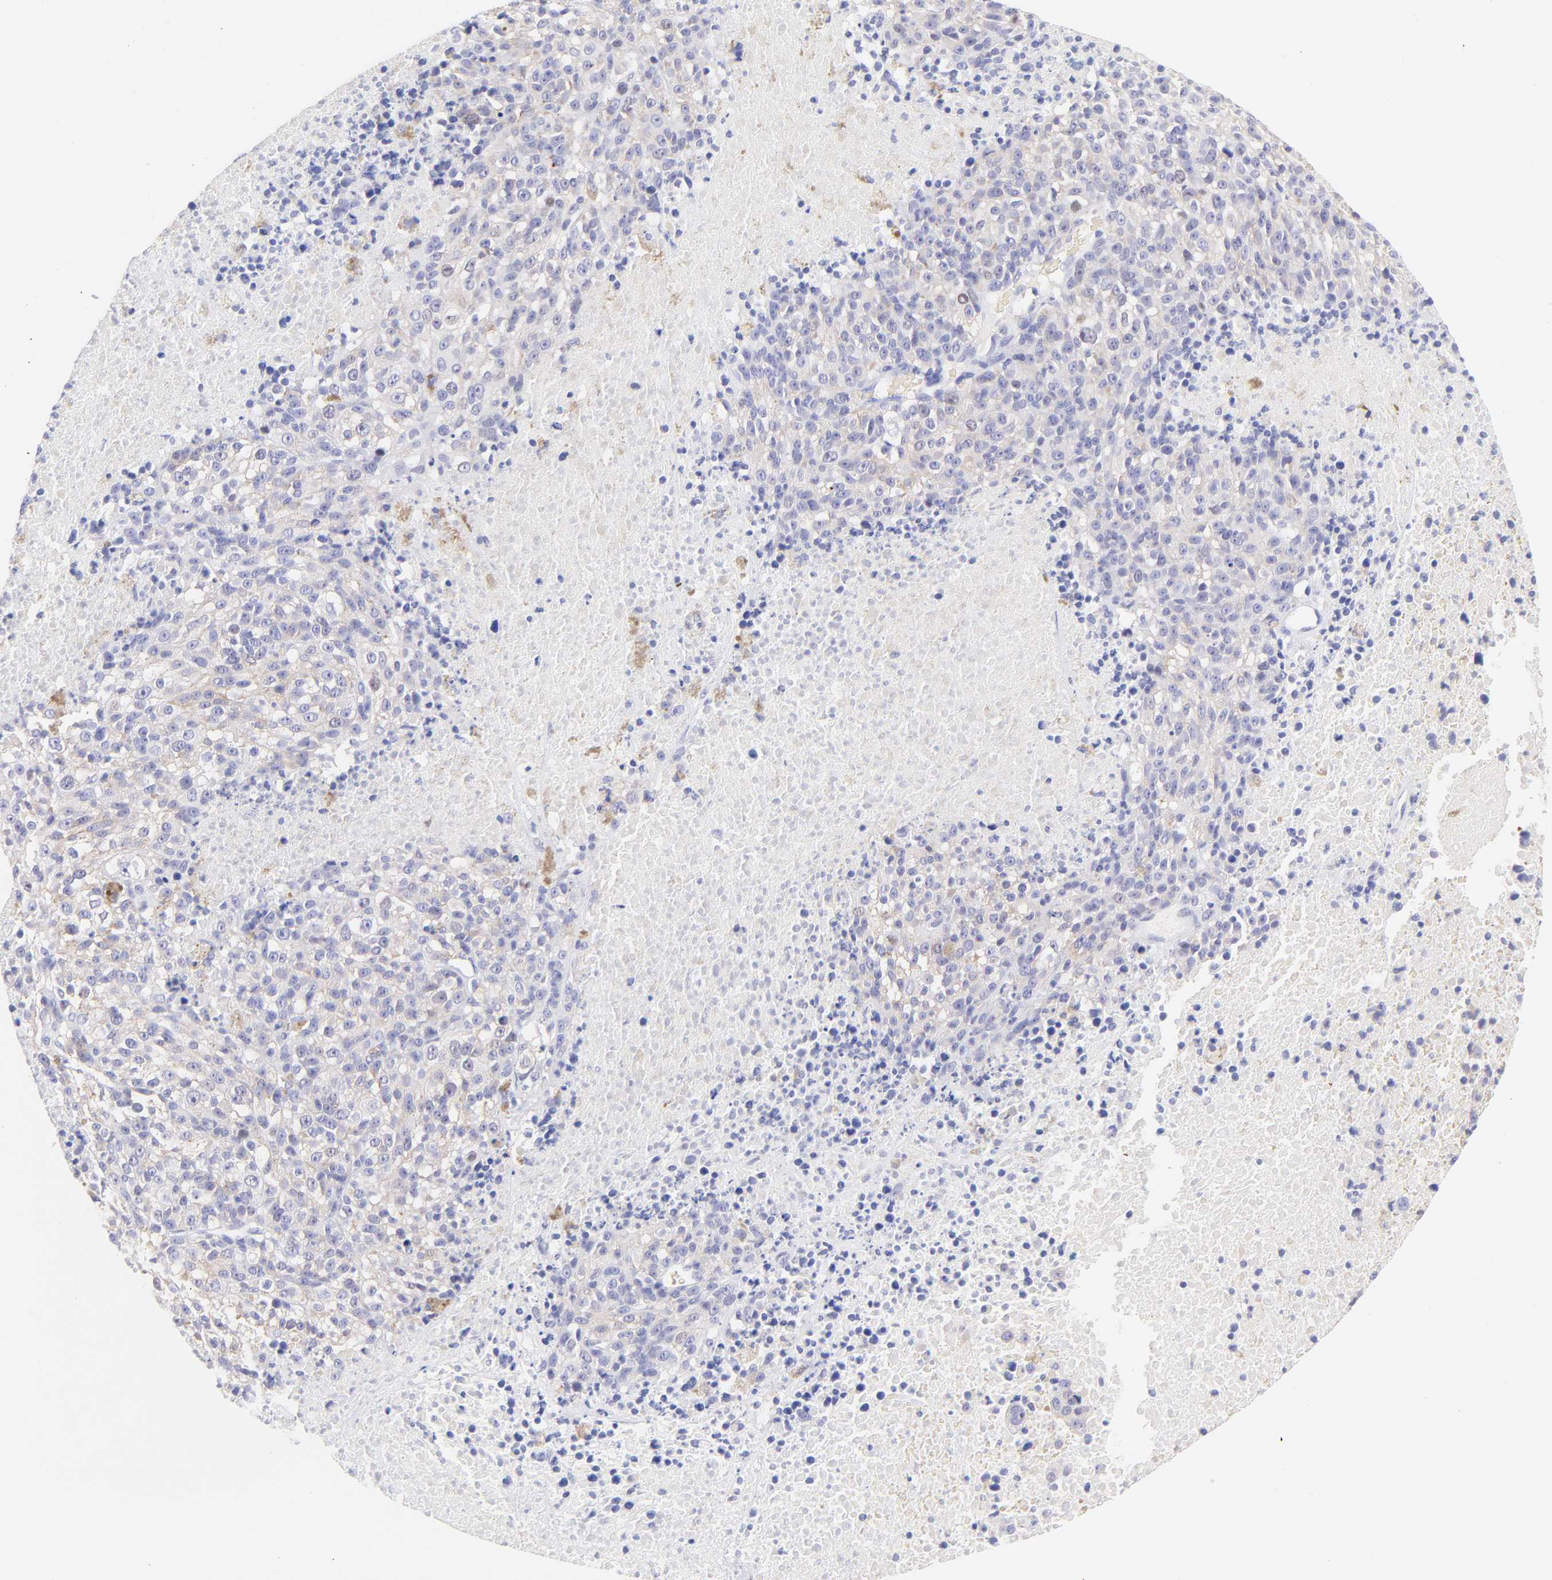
{"staining": {"intensity": "weak", "quantity": "<25%", "location": "cytoplasmic/membranous"}, "tissue": "melanoma", "cell_type": "Tumor cells", "image_type": "cancer", "snomed": [{"axis": "morphology", "description": "Malignant melanoma, Metastatic site"}, {"axis": "topography", "description": "Cerebral cortex"}], "caption": "DAB immunohistochemical staining of malignant melanoma (metastatic site) demonstrates no significant staining in tumor cells.", "gene": "FRMPD3", "patient": {"sex": "female", "age": 52}}